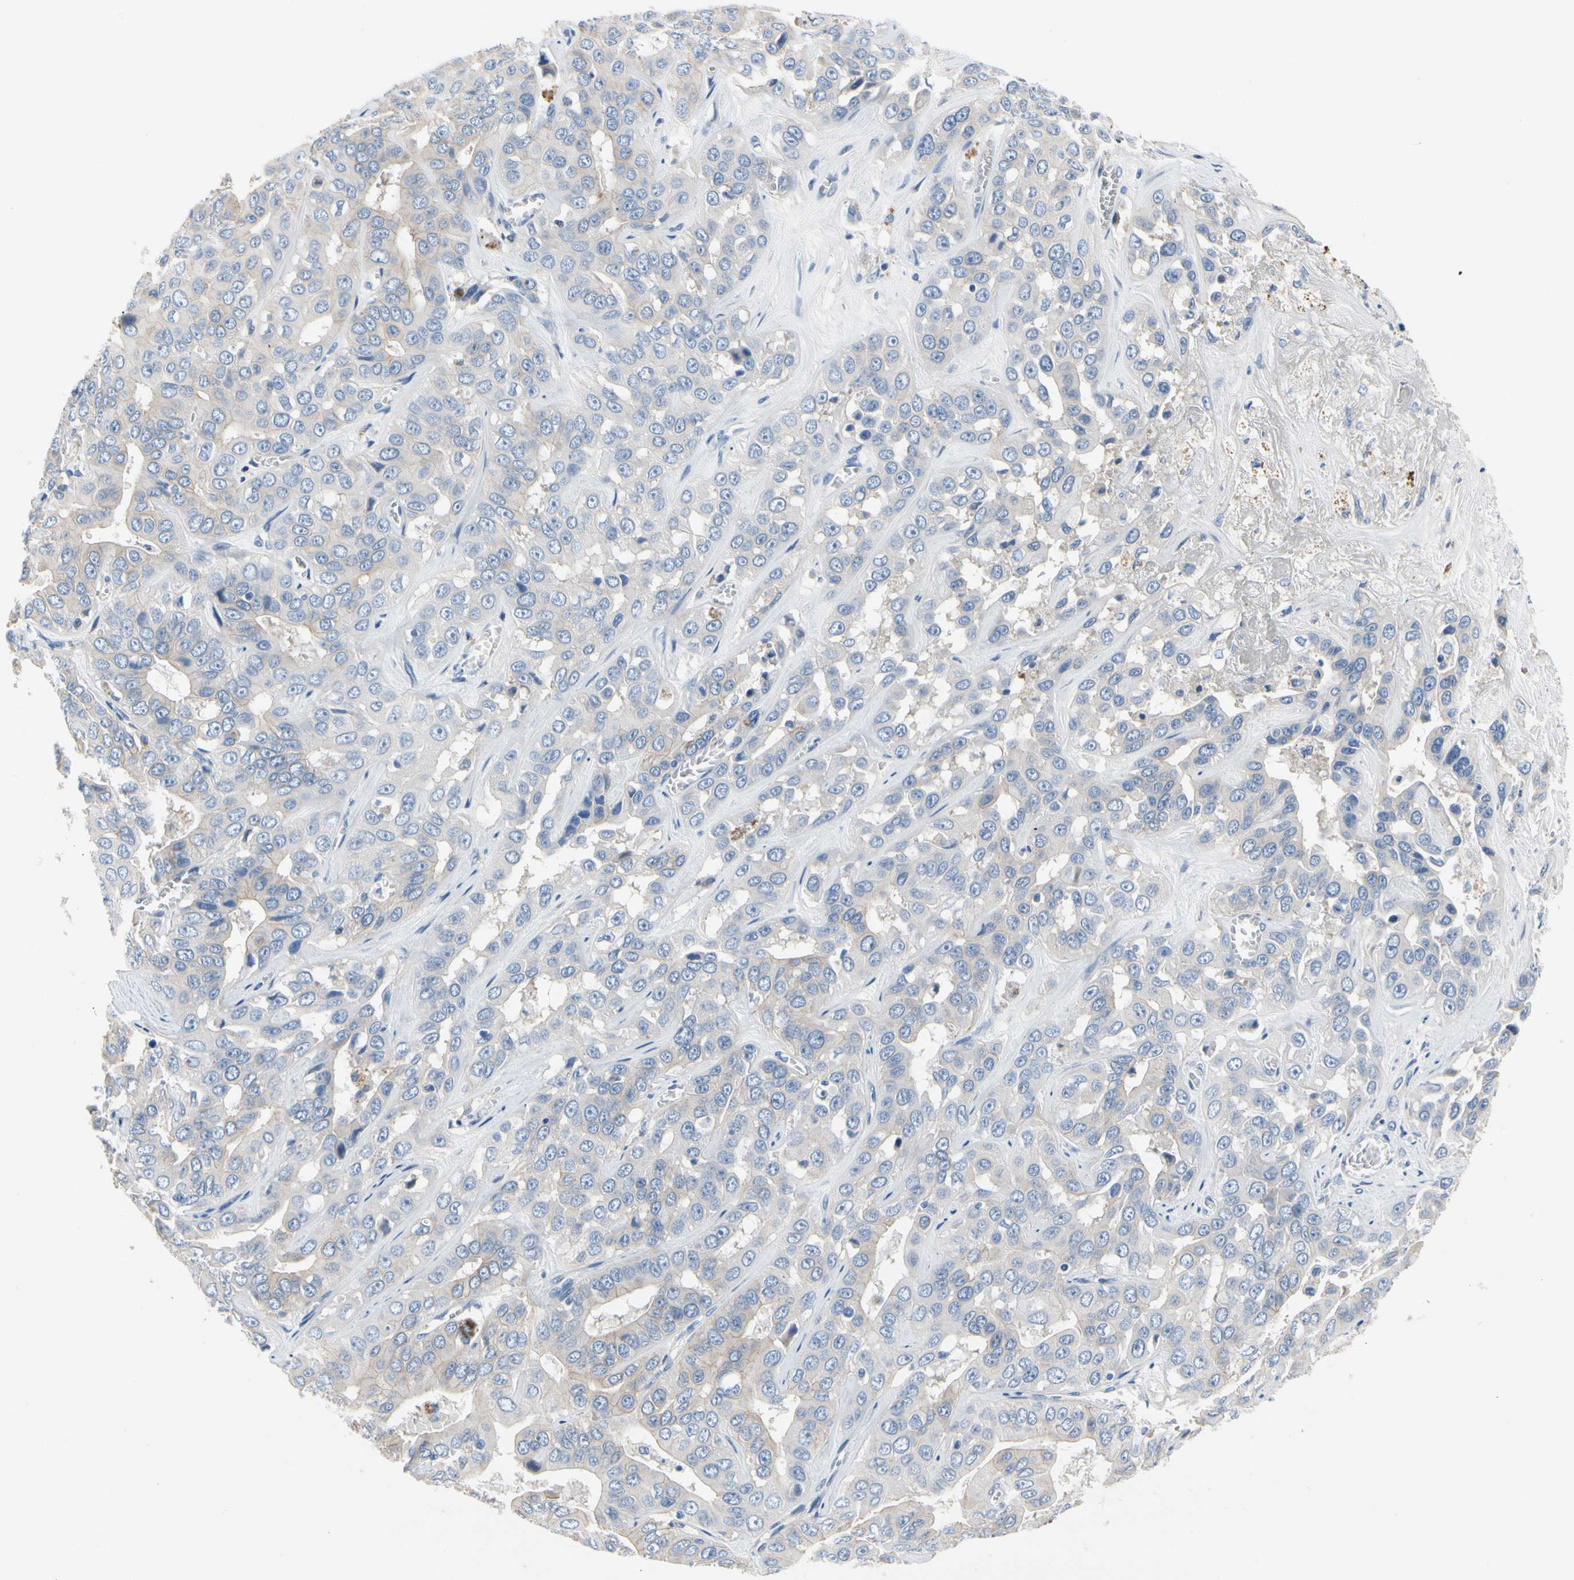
{"staining": {"intensity": "weak", "quantity": "<25%", "location": "cytoplasmic/membranous"}, "tissue": "liver cancer", "cell_type": "Tumor cells", "image_type": "cancer", "snomed": [{"axis": "morphology", "description": "Cholangiocarcinoma"}, {"axis": "topography", "description": "Liver"}], "caption": "Tumor cells show no significant staining in liver cholangiocarcinoma.", "gene": "CA14", "patient": {"sex": "female", "age": 52}}